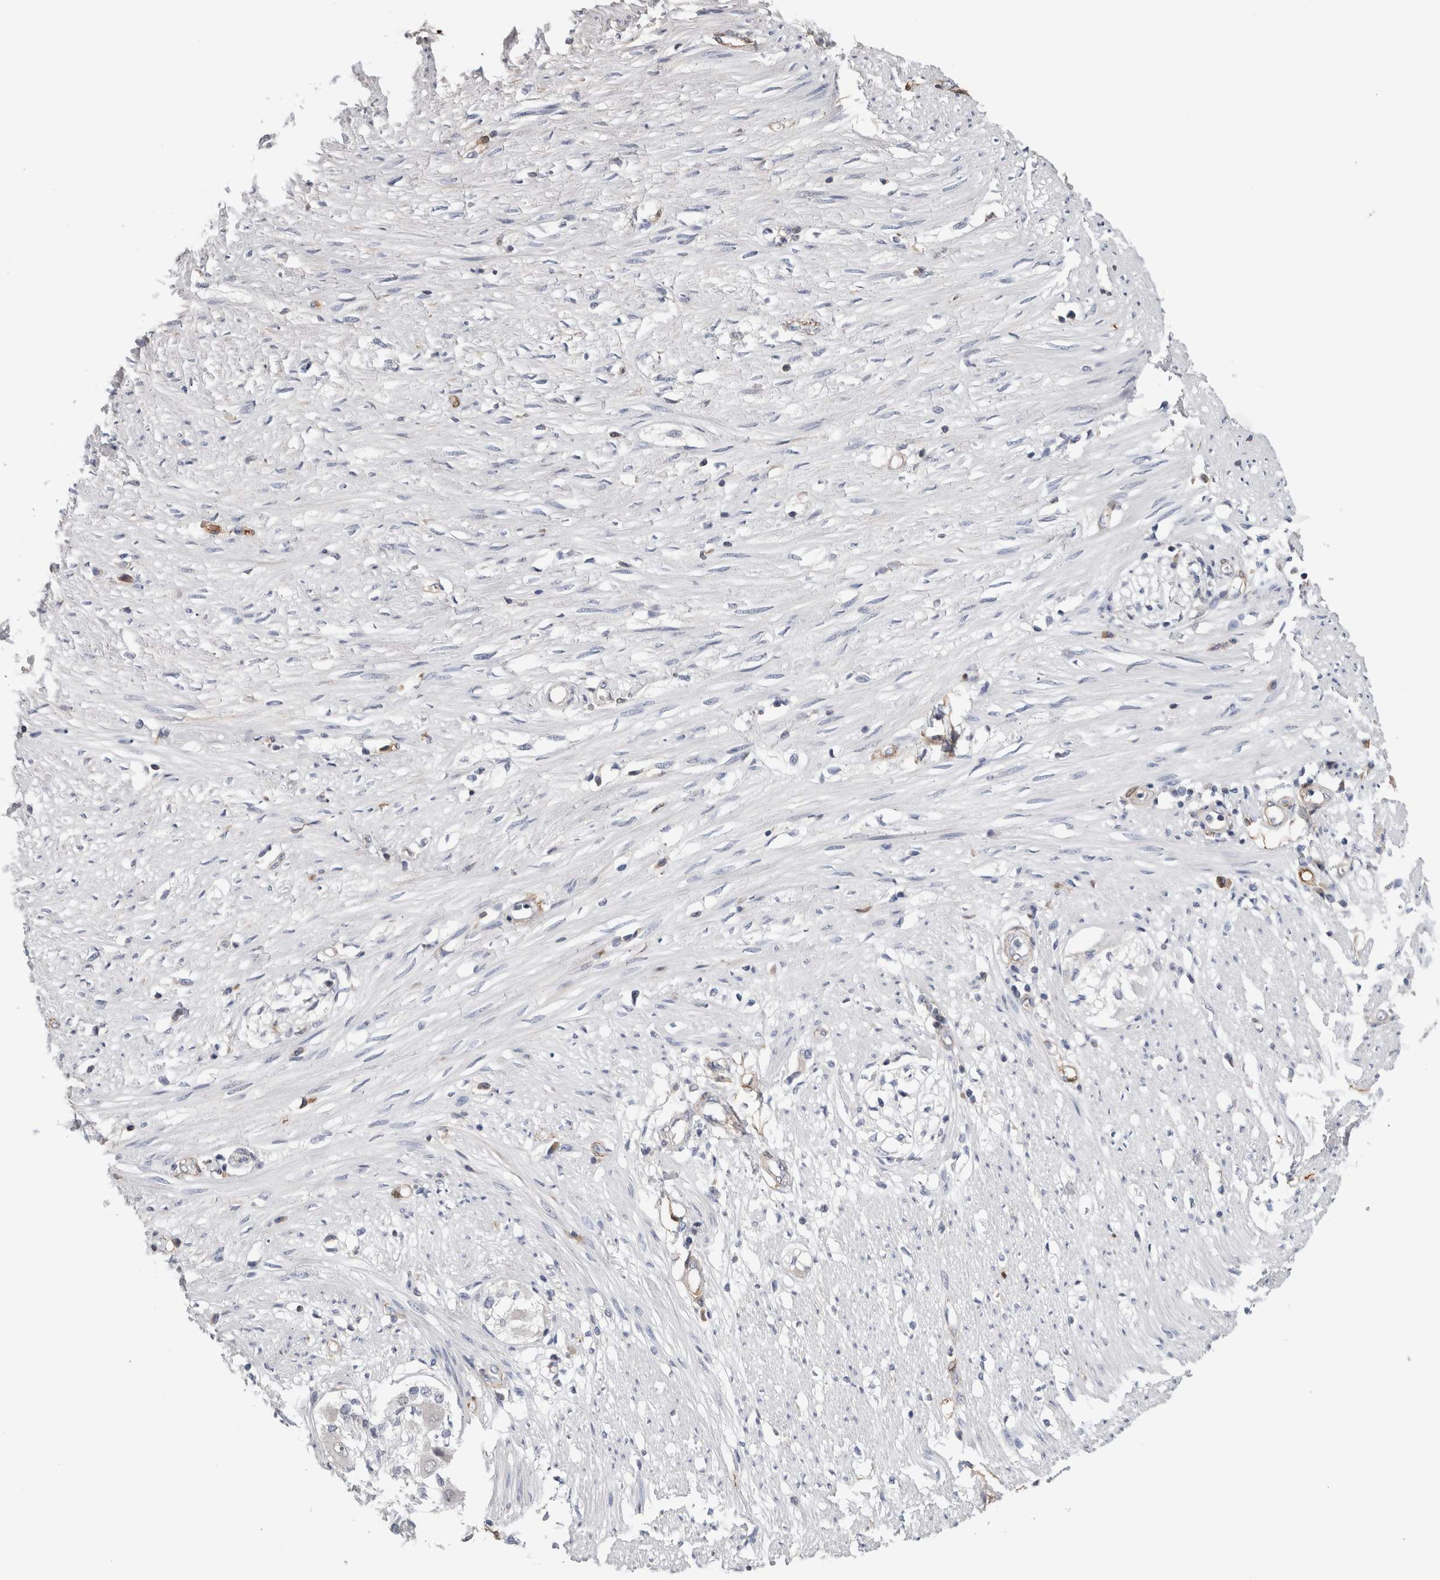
{"staining": {"intensity": "negative", "quantity": "none", "location": "none"}, "tissue": "soft tissue", "cell_type": "Fibroblasts", "image_type": "normal", "snomed": [{"axis": "morphology", "description": "Normal tissue, NOS"}, {"axis": "morphology", "description": "Adenocarcinoma, NOS"}, {"axis": "topography", "description": "Colon"}, {"axis": "topography", "description": "Peripheral nerve tissue"}], "caption": "Immunohistochemistry histopathology image of benign soft tissue: human soft tissue stained with DAB (3,3'-diaminobenzidine) exhibits no significant protein expression in fibroblasts.", "gene": "FABP4", "patient": {"sex": "male", "age": 14}}